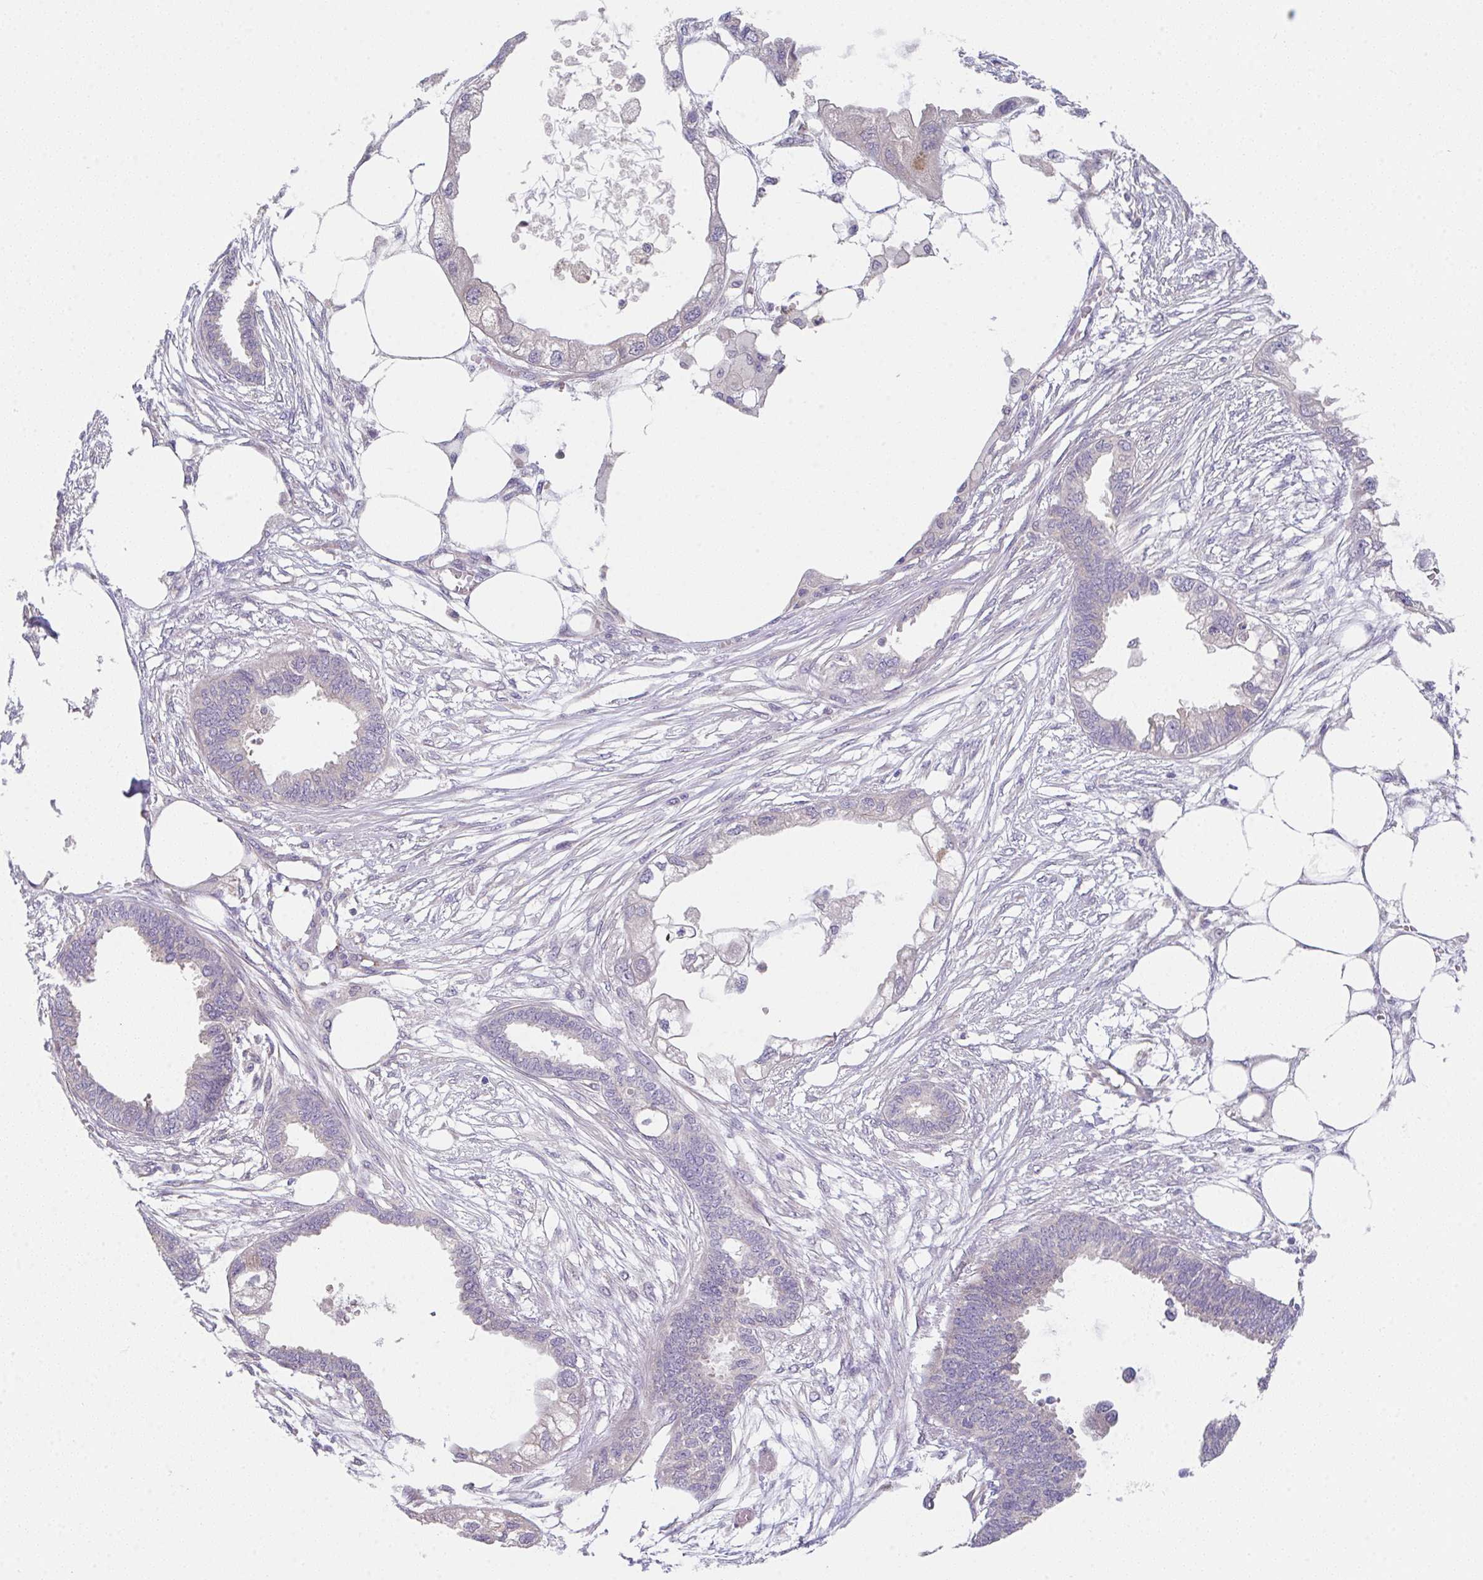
{"staining": {"intensity": "negative", "quantity": "none", "location": "none"}, "tissue": "endometrial cancer", "cell_type": "Tumor cells", "image_type": "cancer", "snomed": [{"axis": "morphology", "description": "Adenocarcinoma, NOS"}, {"axis": "morphology", "description": "Adenocarcinoma, metastatic, NOS"}, {"axis": "topography", "description": "Adipose tissue"}, {"axis": "topography", "description": "Endometrium"}], "caption": "A high-resolution photomicrograph shows IHC staining of endometrial cancer (metastatic adenocarcinoma), which demonstrates no significant expression in tumor cells.", "gene": "TSPAN31", "patient": {"sex": "female", "age": 67}}